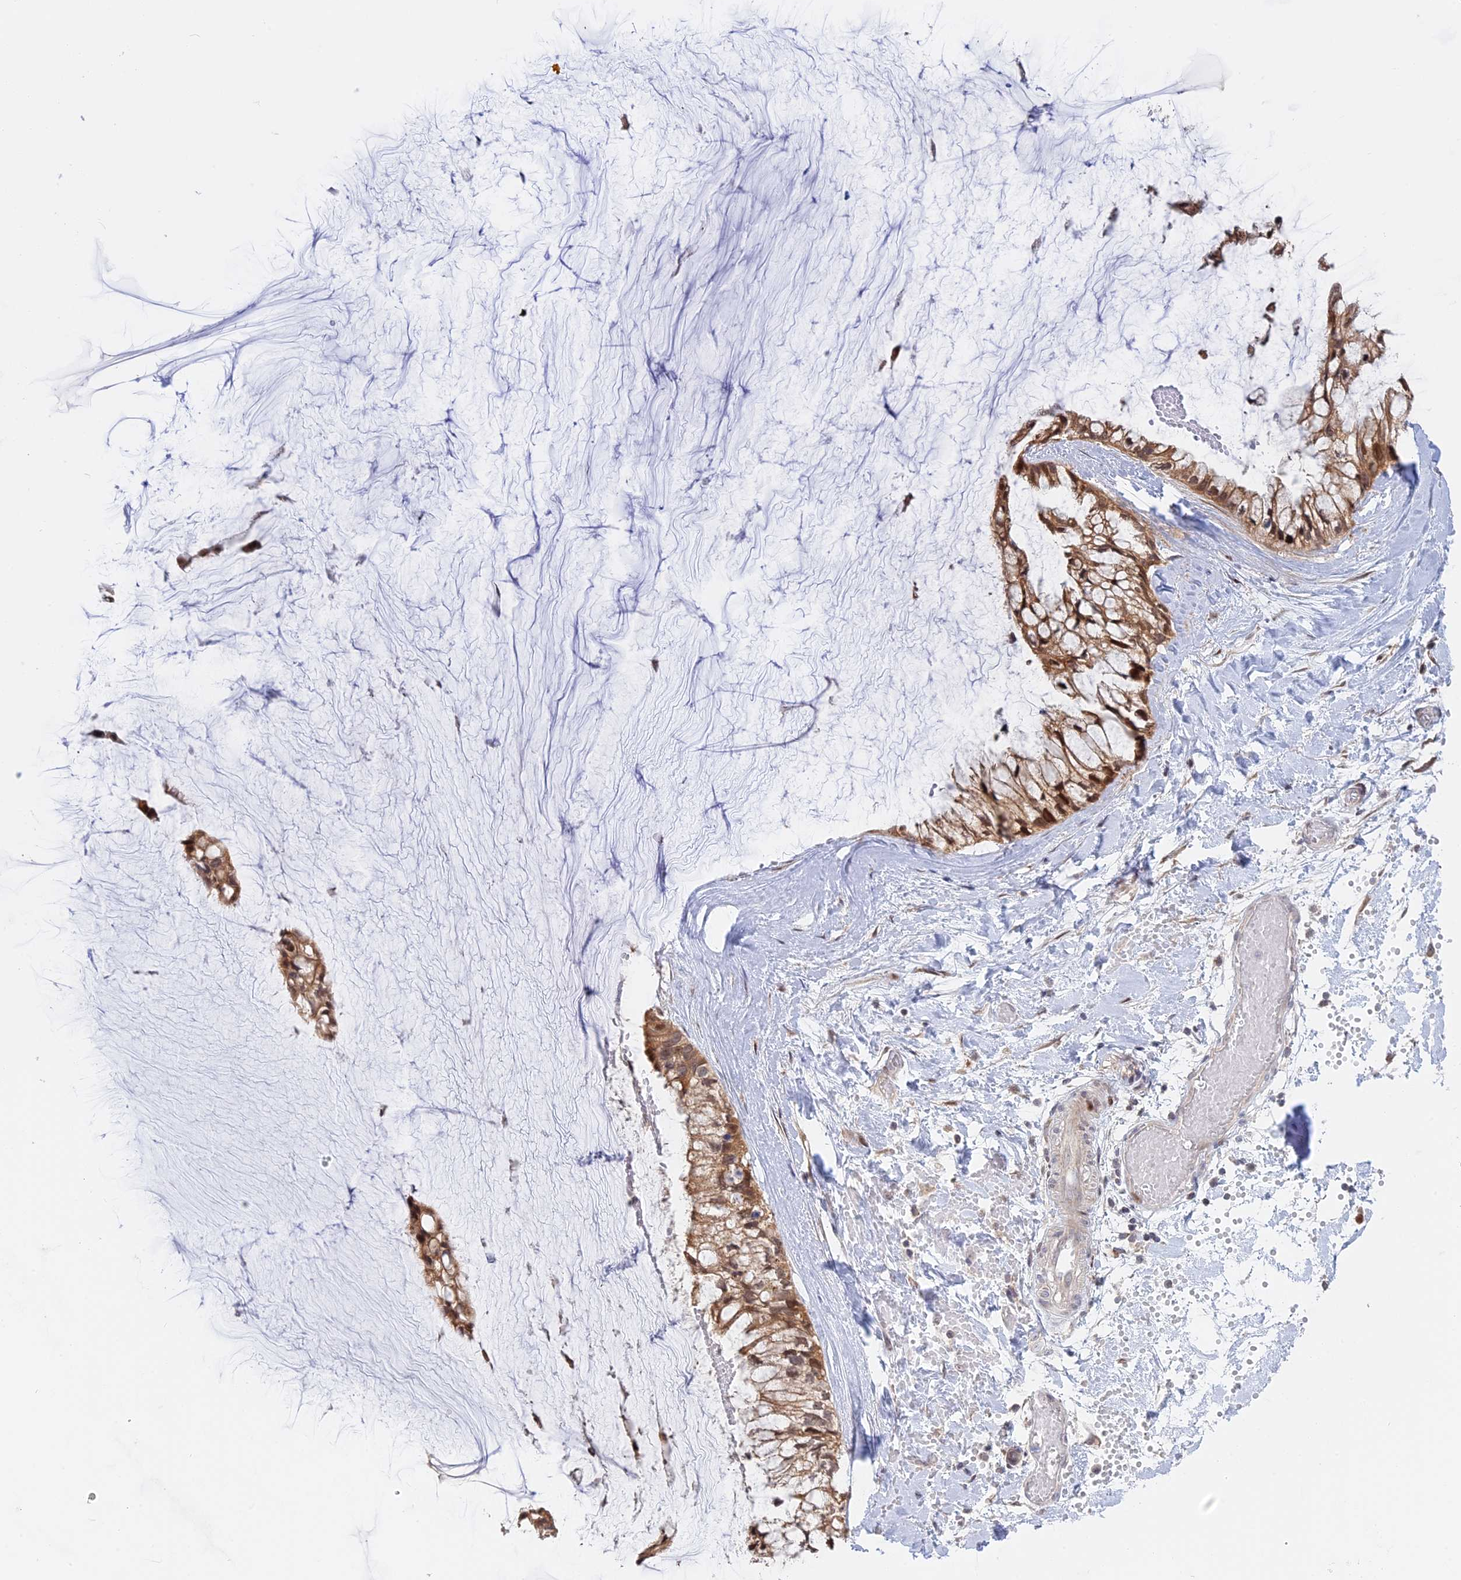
{"staining": {"intensity": "moderate", "quantity": ">75%", "location": "cytoplasmic/membranous,nuclear"}, "tissue": "ovarian cancer", "cell_type": "Tumor cells", "image_type": "cancer", "snomed": [{"axis": "morphology", "description": "Cystadenocarcinoma, mucinous, NOS"}, {"axis": "topography", "description": "Ovary"}], "caption": "This is an image of immunohistochemistry staining of mucinous cystadenocarcinoma (ovarian), which shows moderate staining in the cytoplasmic/membranous and nuclear of tumor cells.", "gene": "GSKIP", "patient": {"sex": "female", "age": 39}}